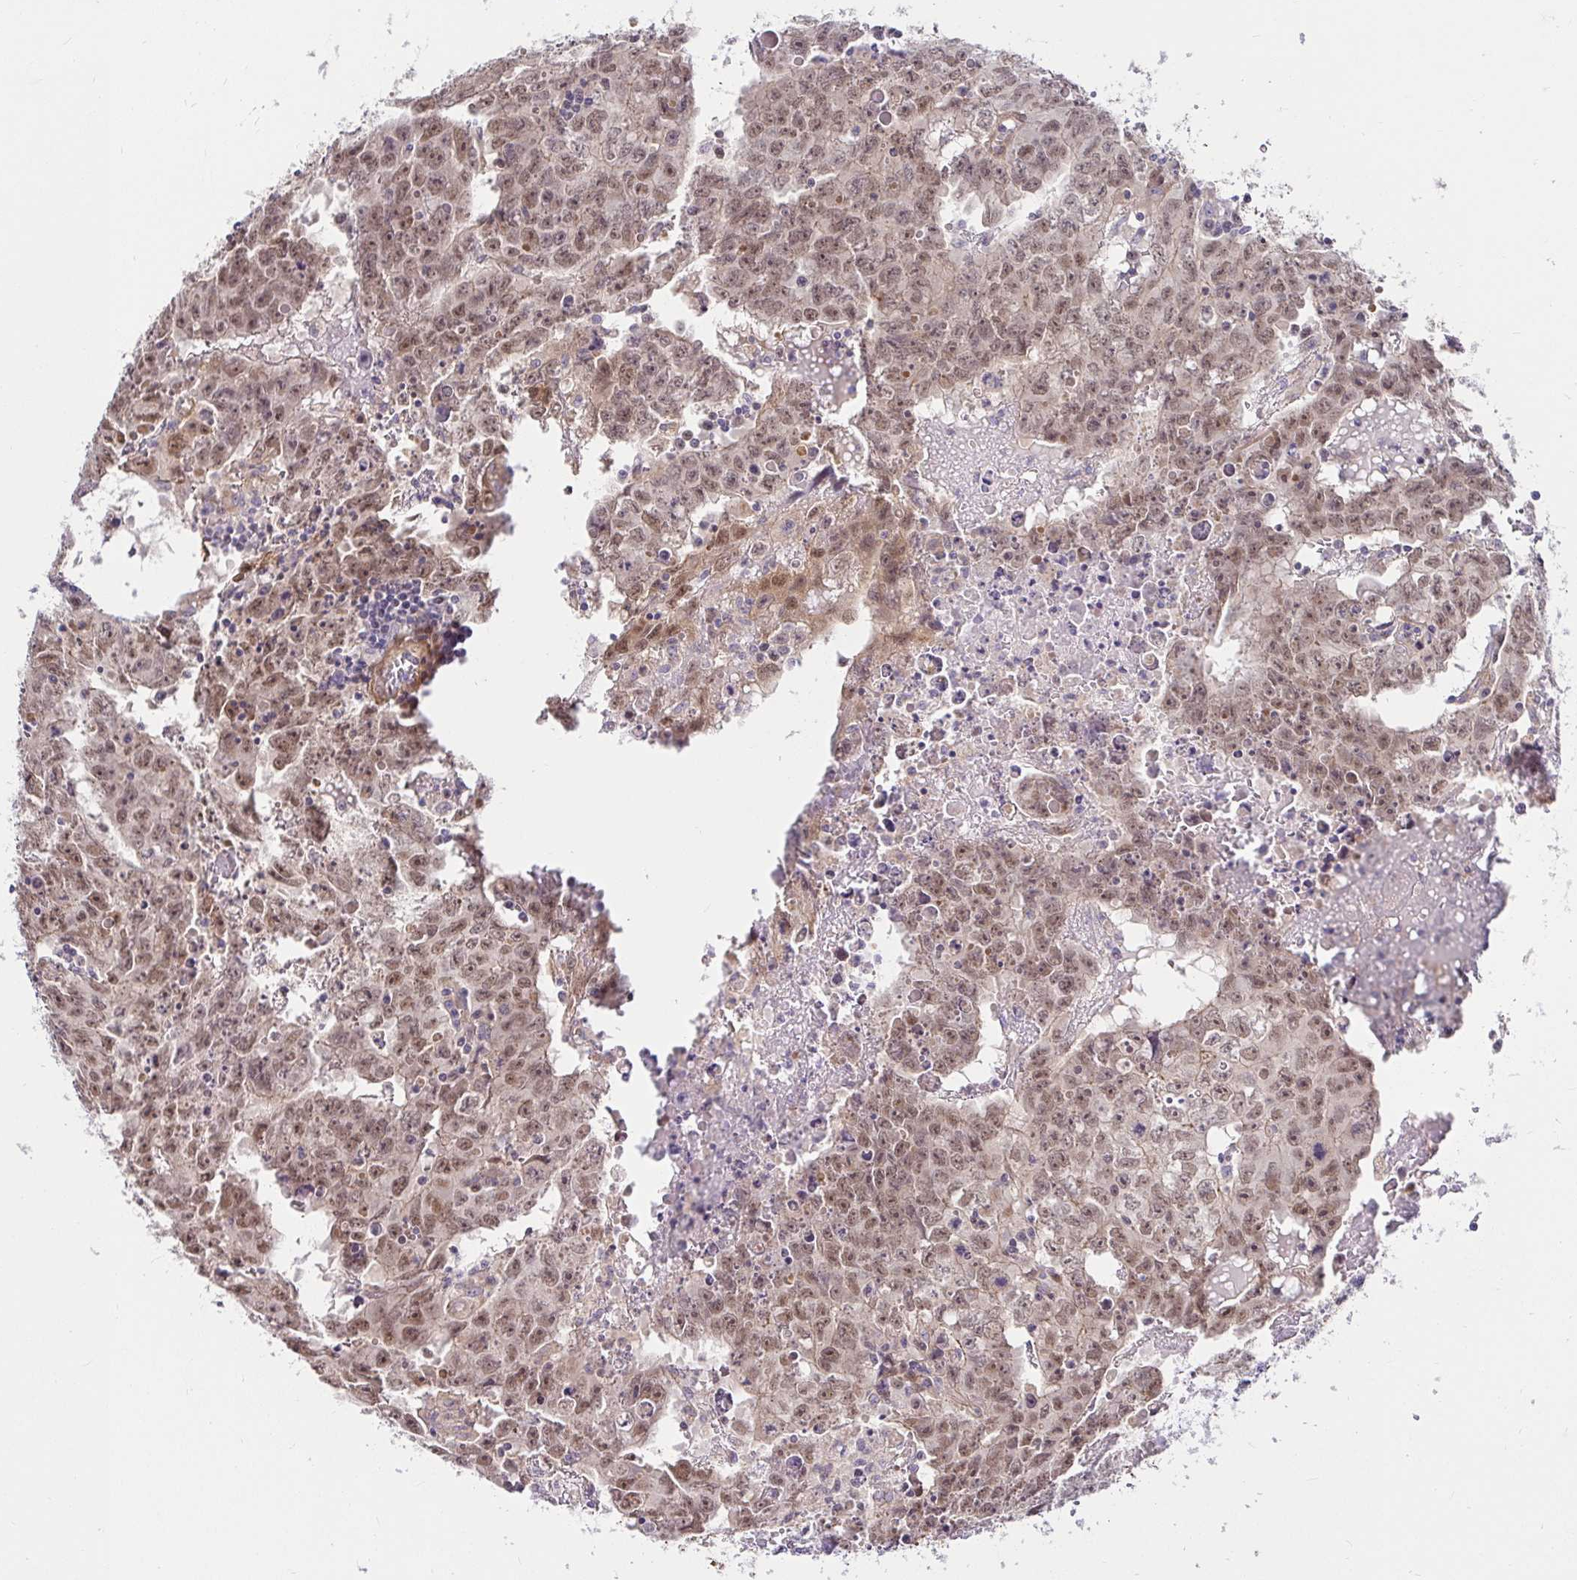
{"staining": {"intensity": "moderate", "quantity": ">75%", "location": "nuclear"}, "tissue": "testis cancer", "cell_type": "Tumor cells", "image_type": "cancer", "snomed": [{"axis": "morphology", "description": "Carcinoma, Embryonal, NOS"}, {"axis": "topography", "description": "Testis"}], "caption": "Embryonal carcinoma (testis) stained for a protein exhibits moderate nuclear positivity in tumor cells. The protein of interest is stained brown, and the nuclei are stained in blue (DAB (3,3'-diaminobenzidine) IHC with brightfield microscopy, high magnification).", "gene": "YAP1", "patient": {"sex": "male", "age": 22}}